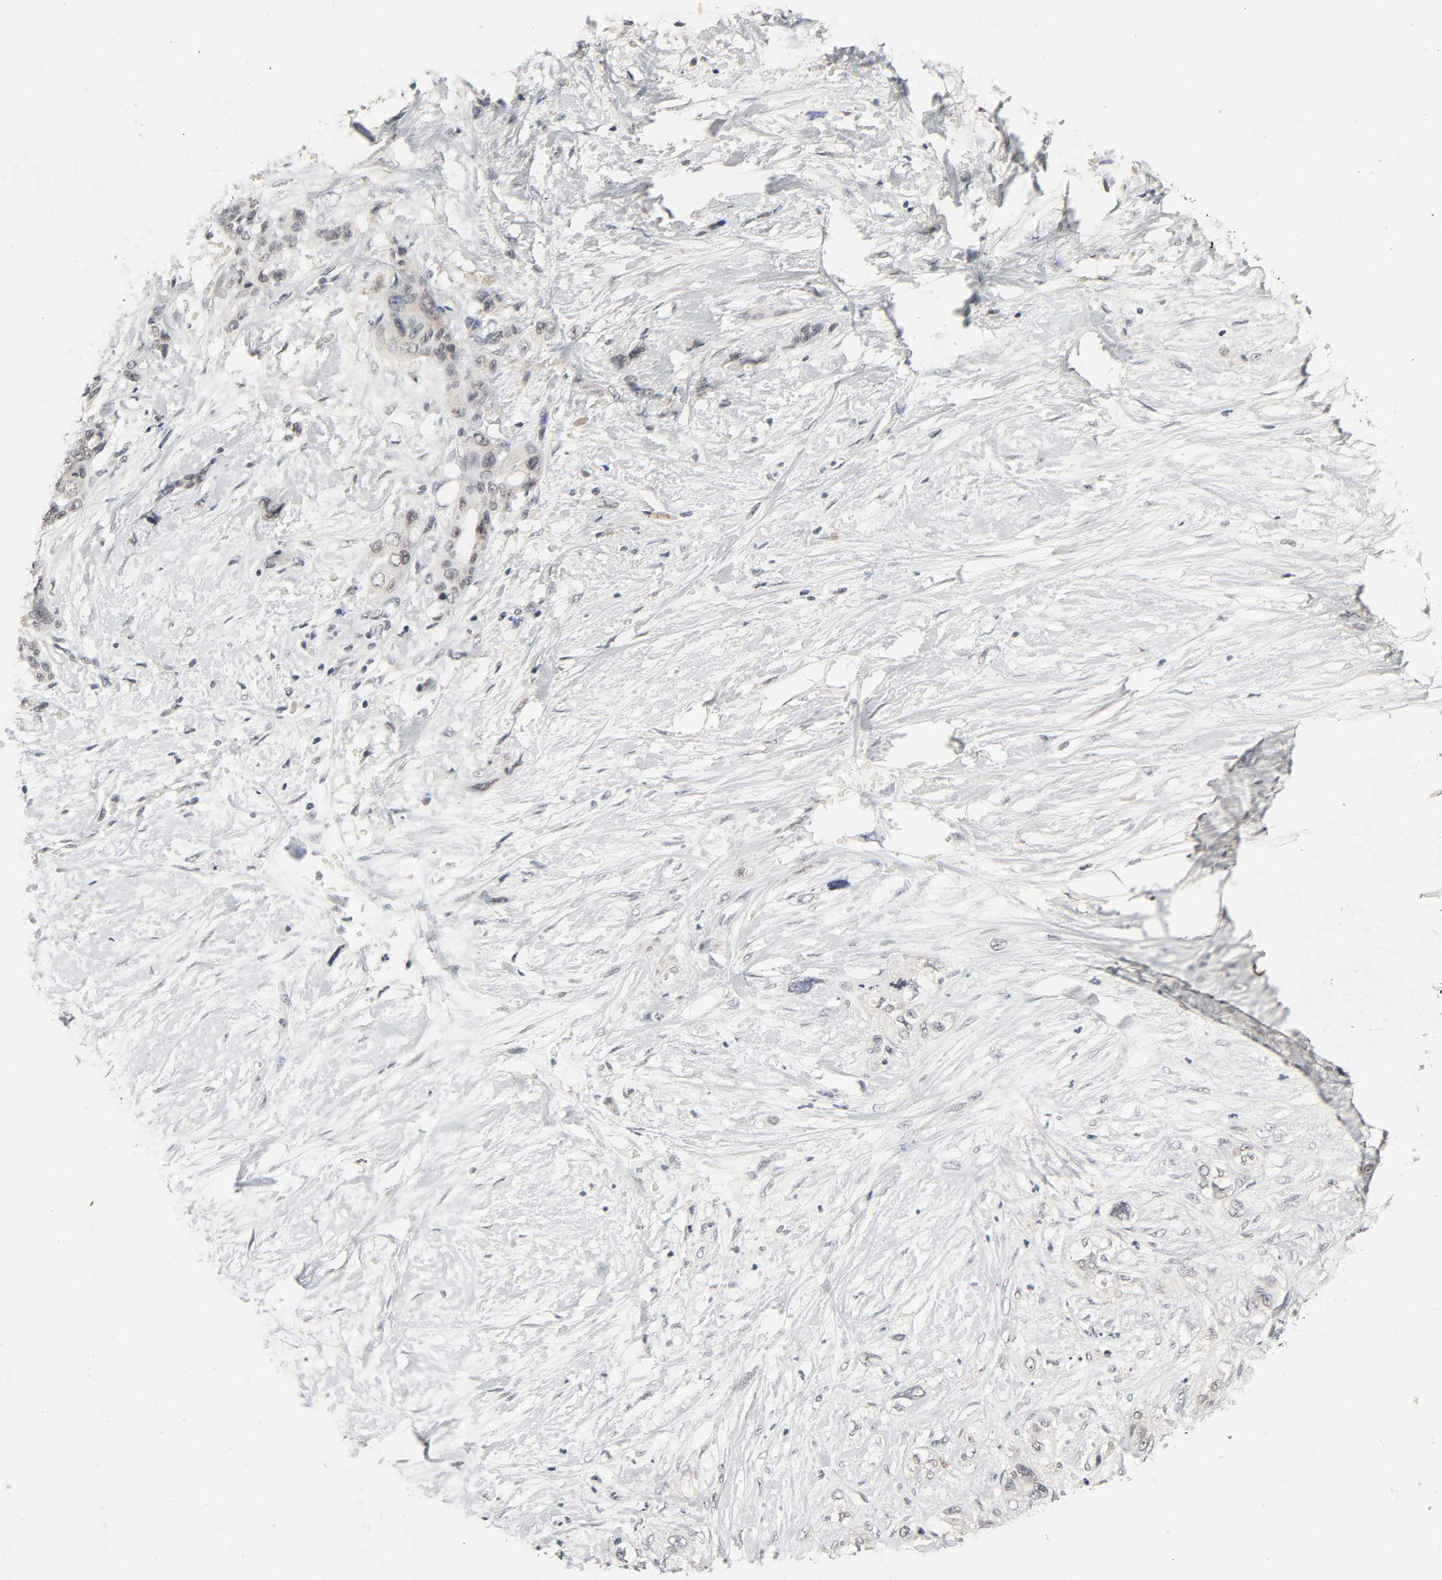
{"staining": {"intensity": "weak", "quantity": "<25%", "location": "nuclear"}, "tissue": "pancreatic cancer", "cell_type": "Tumor cells", "image_type": "cancer", "snomed": [{"axis": "morphology", "description": "Adenocarcinoma, NOS"}, {"axis": "topography", "description": "Pancreas"}], "caption": "Tumor cells are negative for protein expression in human pancreatic cancer. The staining is performed using DAB (3,3'-diaminobenzidine) brown chromogen with nuclei counter-stained in using hematoxylin.", "gene": "MAPKAPK5", "patient": {"sex": "male", "age": 46}}